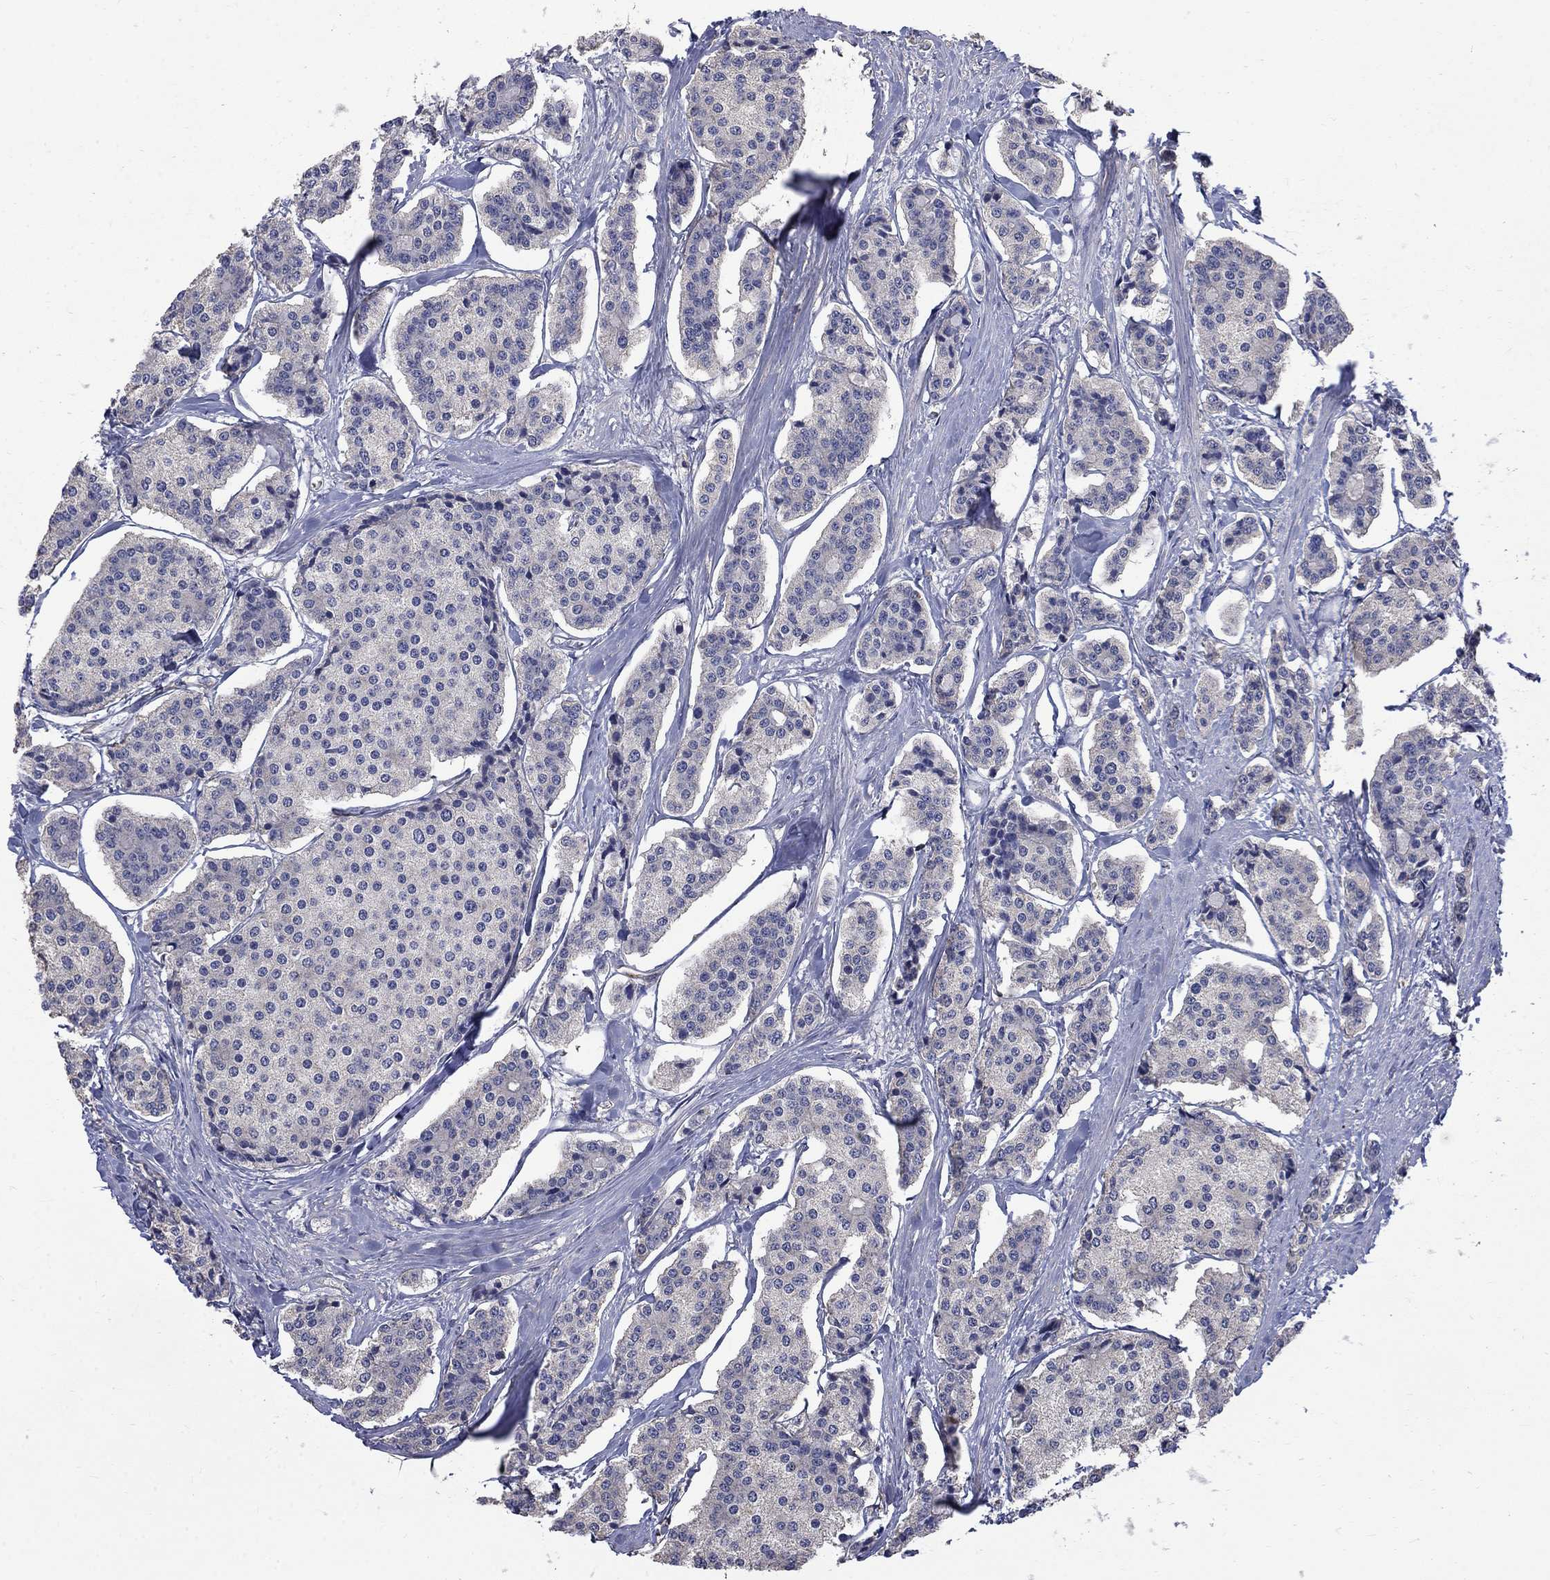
{"staining": {"intensity": "negative", "quantity": "none", "location": "none"}, "tissue": "carcinoid", "cell_type": "Tumor cells", "image_type": "cancer", "snomed": [{"axis": "morphology", "description": "Carcinoid, malignant, NOS"}, {"axis": "topography", "description": "Small intestine"}], "caption": "IHC of human carcinoid reveals no expression in tumor cells. Nuclei are stained in blue.", "gene": "HSPA12A", "patient": {"sex": "female", "age": 65}}